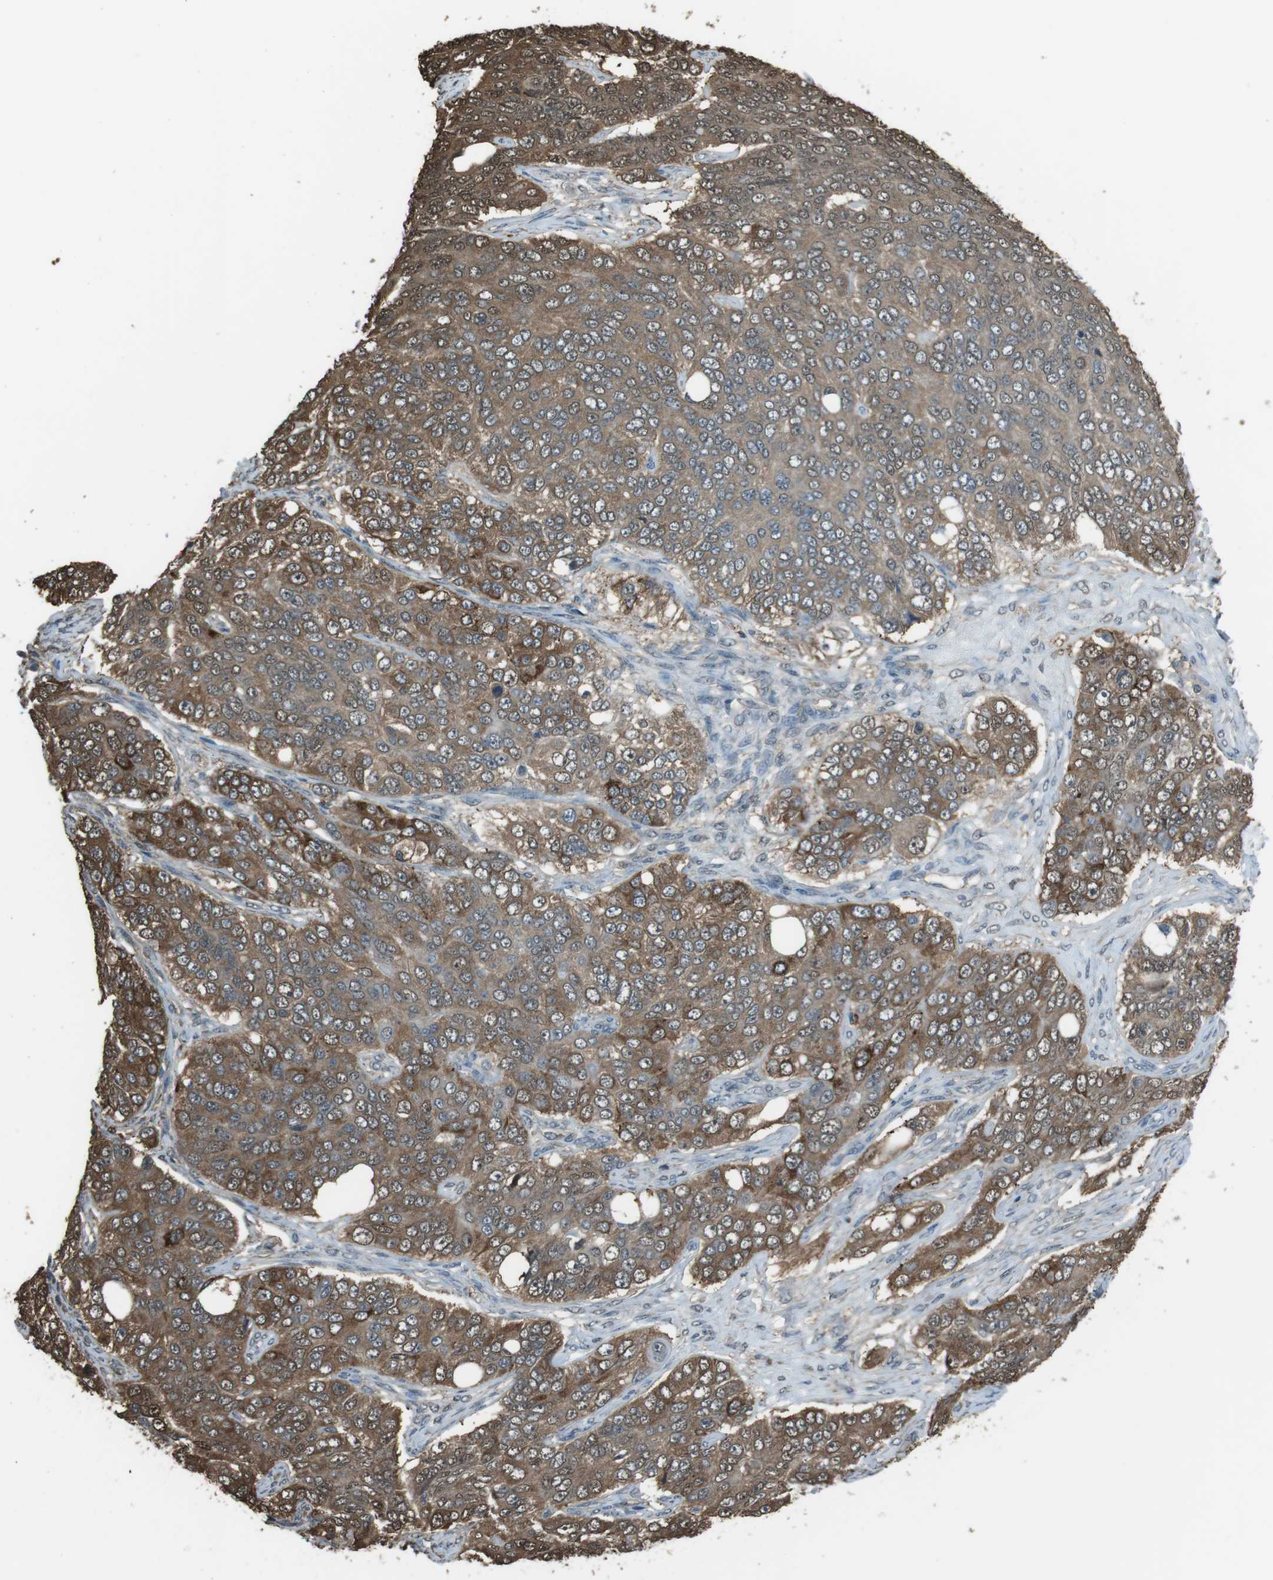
{"staining": {"intensity": "moderate", "quantity": ">75%", "location": "cytoplasmic/membranous,nuclear"}, "tissue": "ovarian cancer", "cell_type": "Tumor cells", "image_type": "cancer", "snomed": [{"axis": "morphology", "description": "Carcinoma, endometroid"}, {"axis": "topography", "description": "Ovary"}], "caption": "A high-resolution micrograph shows immunohistochemistry staining of ovarian endometroid carcinoma, which displays moderate cytoplasmic/membranous and nuclear positivity in approximately >75% of tumor cells.", "gene": "TWSG1", "patient": {"sex": "female", "age": 51}}